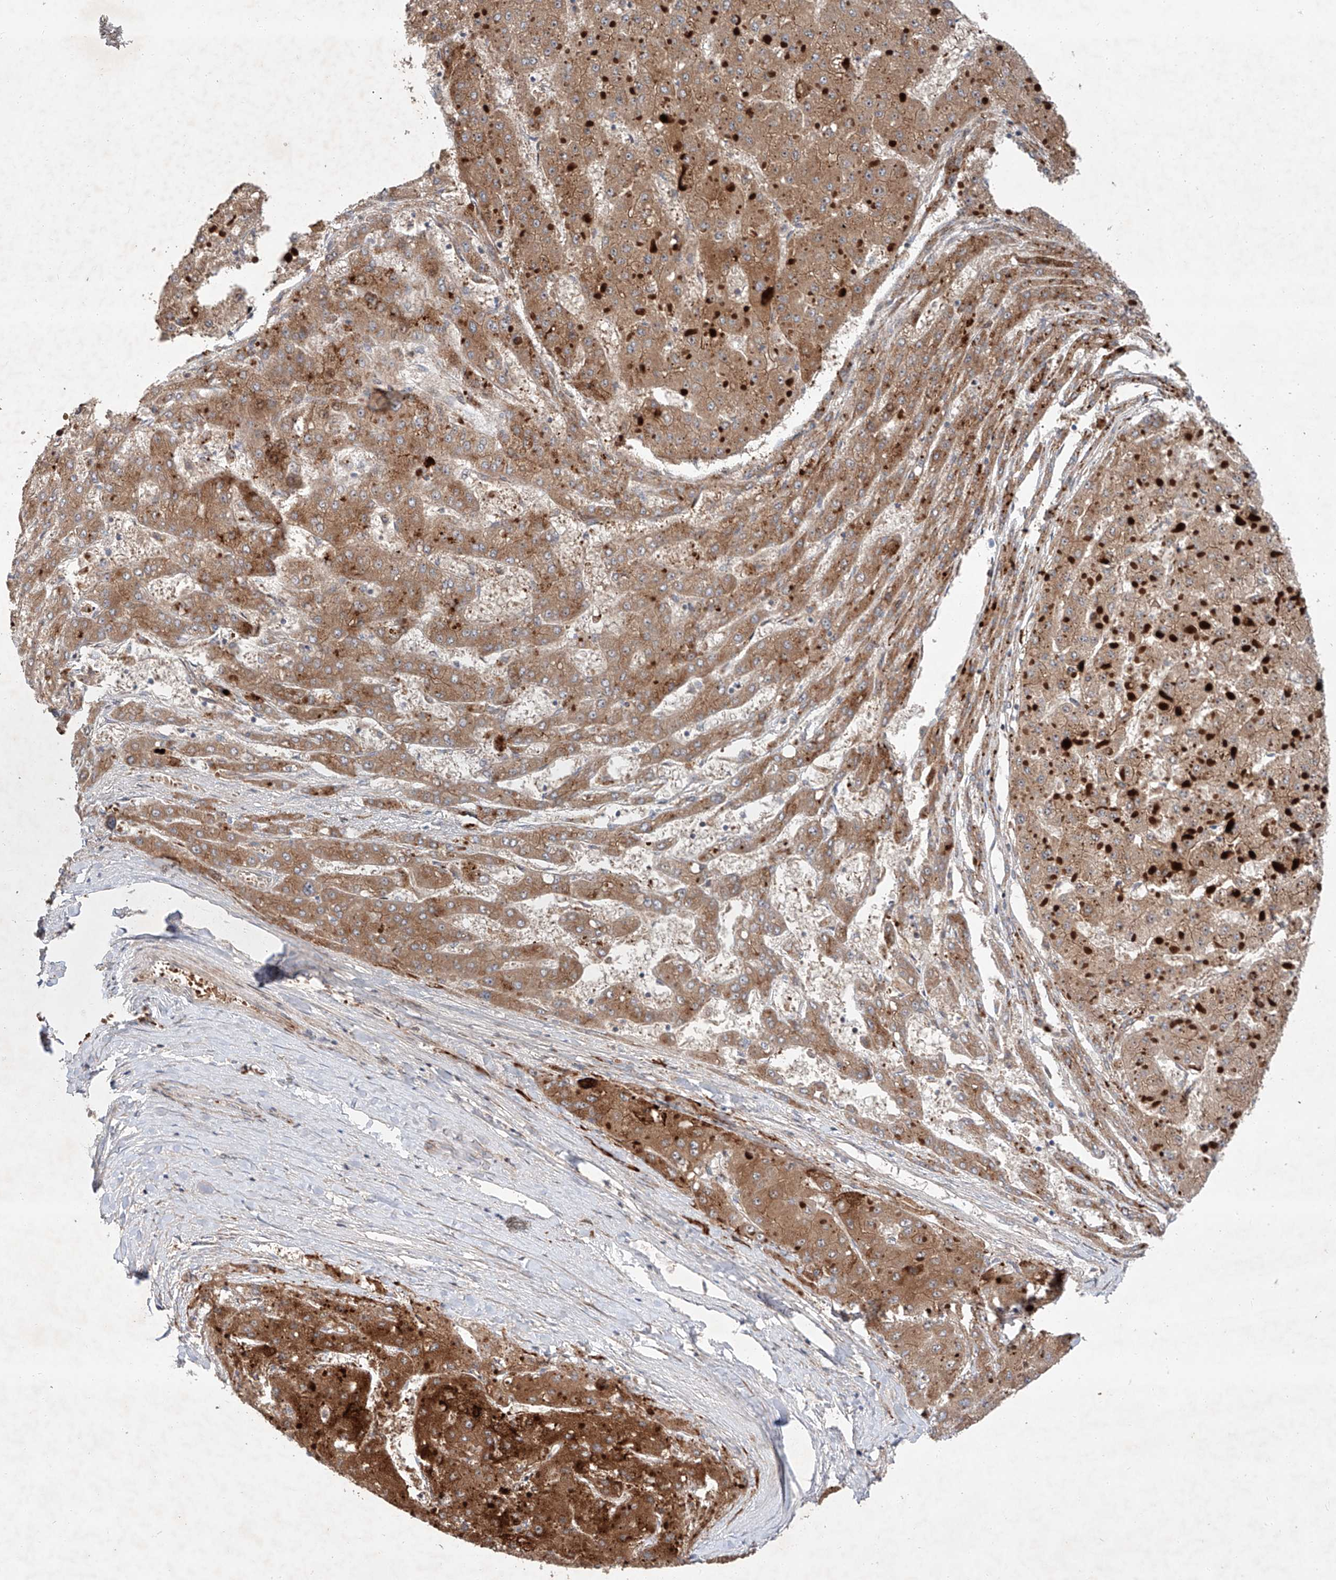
{"staining": {"intensity": "moderate", "quantity": ">75%", "location": "cytoplasmic/membranous"}, "tissue": "liver cancer", "cell_type": "Tumor cells", "image_type": "cancer", "snomed": [{"axis": "morphology", "description": "Carcinoma, Hepatocellular, NOS"}, {"axis": "topography", "description": "Liver"}], "caption": "This is an image of IHC staining of liver cancer, which shows moderate staining in the cytoplasmic/membranous of tumor cells.", "gene": "USF3", "patient": {"sex": "female", "age": 73}}